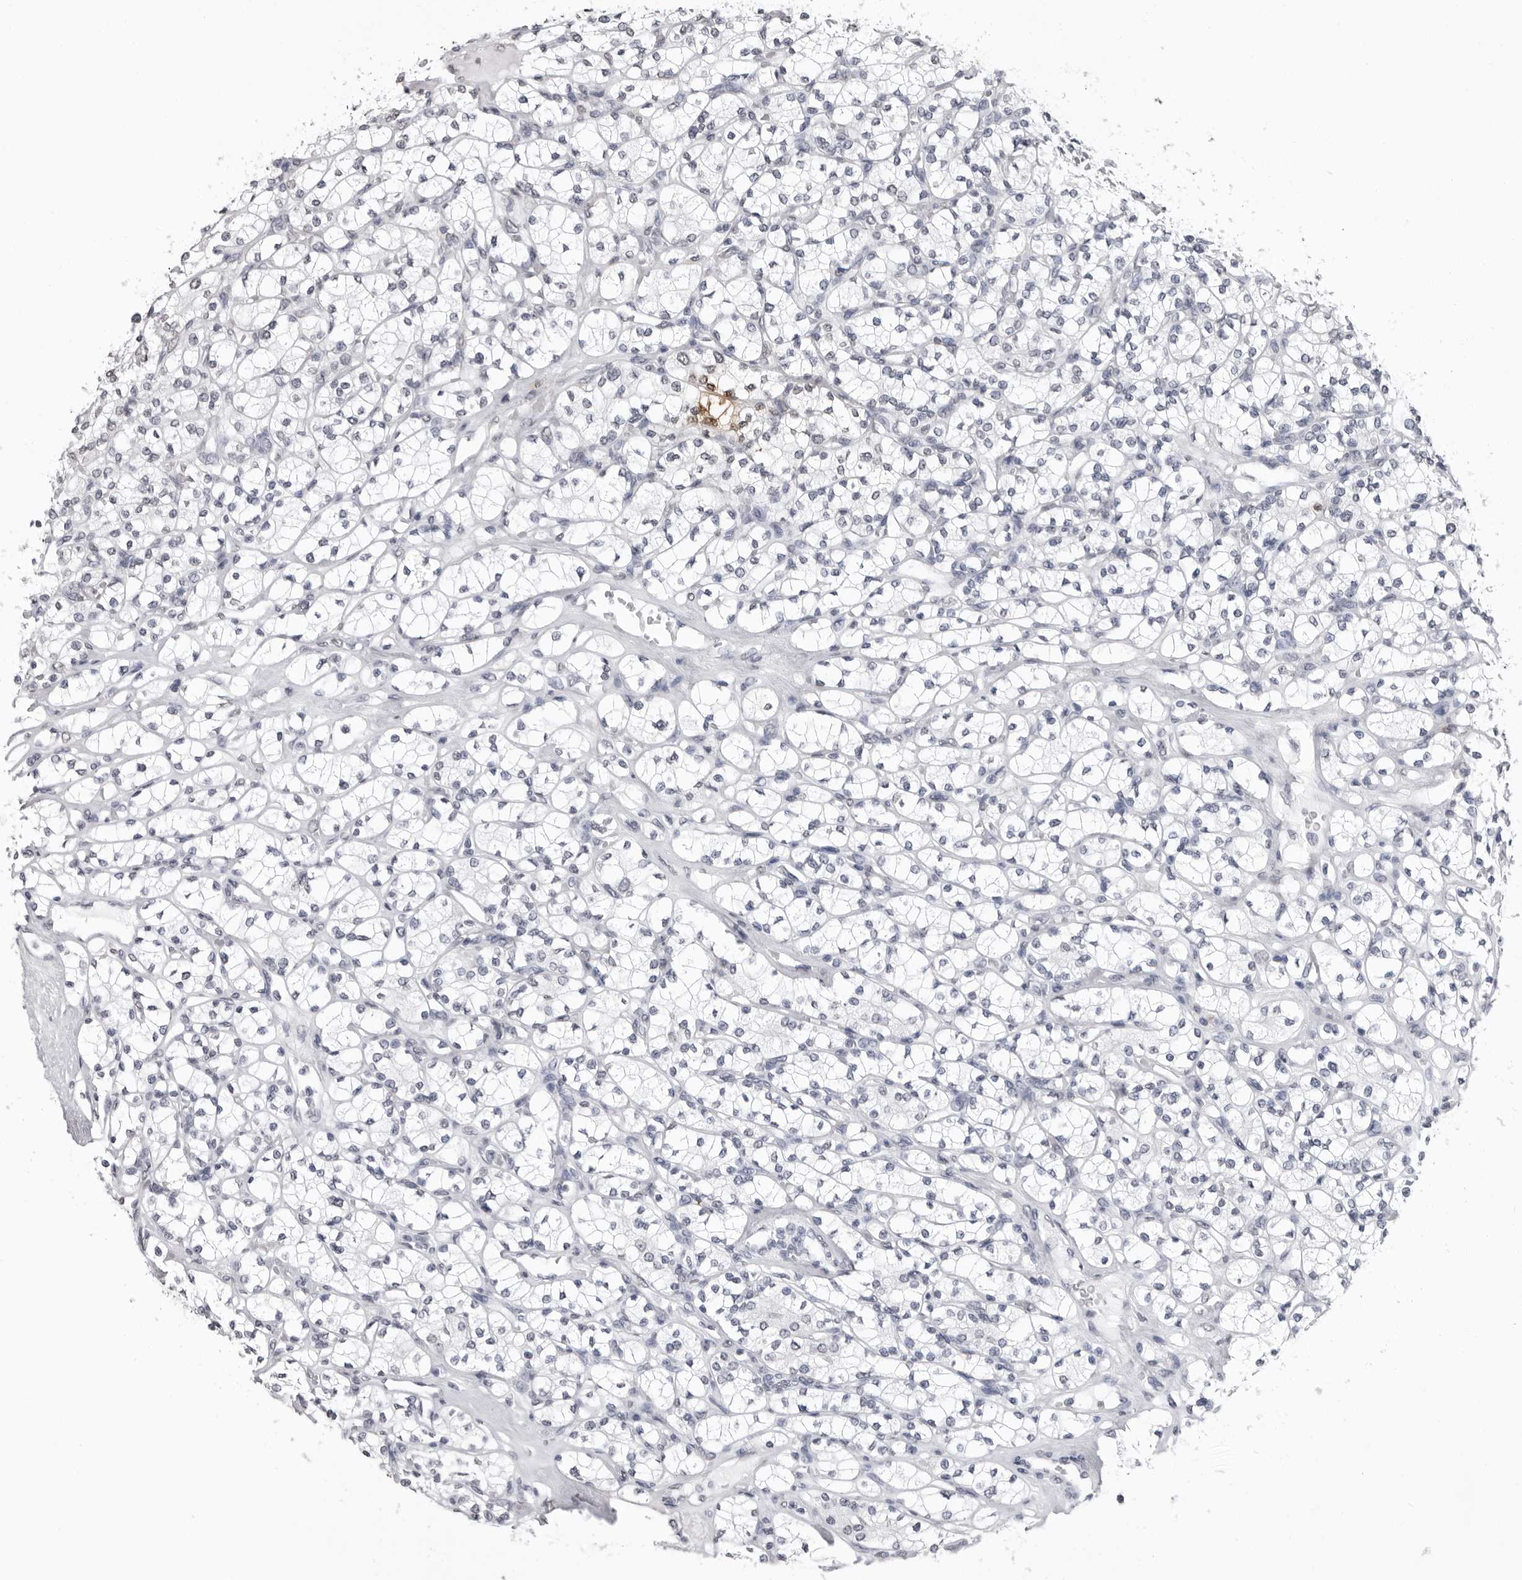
{"staining": {"intensity": "negative", "quantity": "none", "location": "none"}, "tissue": "renal cancer", "cell_type": "Tumor cells", "image_type": "cancer", "snomed": [{"axis": "morphology", "description": "Adenocarcinoma, NOS"}, {"axis": "topography", "description": "Kidney"}], "caption": "Immunohistochemistry histopathology image of human adenocarcinoma (renal) stained for a protein (brown), which reveals no positivity in tumor cells. (Brightfield microscopy of DAB immunohistochemistry (IHC) at high magnification).", "gene": "HEPACAM", "patient": {"sex": "male", "age": 77}}